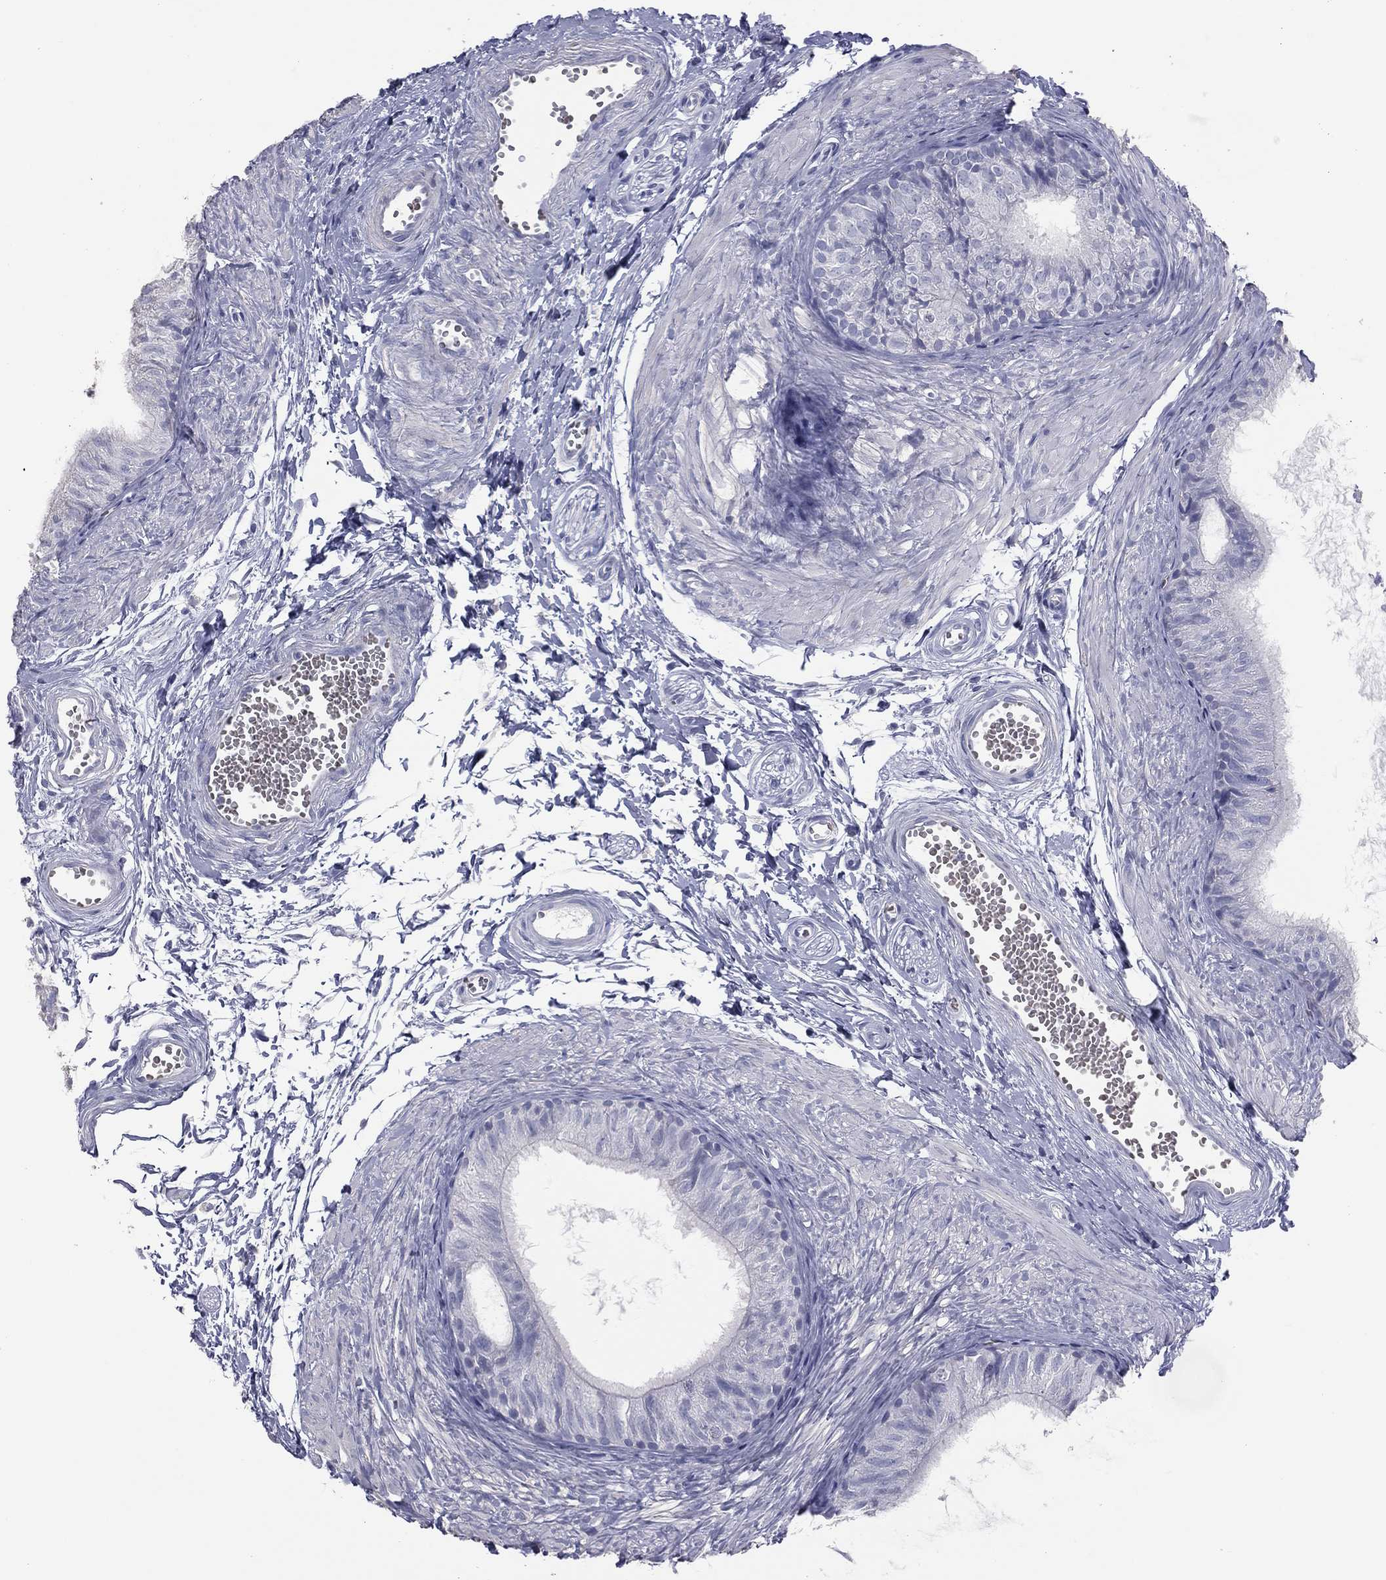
{"staining": {"intensity": "negative", "quantity": "none", "location": "none"}, "tissue": "epididymis", "cell_type": "Glandular cells", "image_type": "normal", "snomed": [{"axis": "morphology", "description": "Normal tissue, NOS"}, {"axis": "topography", "description": "Epididymis"}], "caption": "Immunohistochemistry (IHC) image of unremarkable epididymis stained for a protein (brown), which demonstrates no staining in glandular cells.", "gene": "ESX1", "patient": {"sex": "male", "age": 22}}